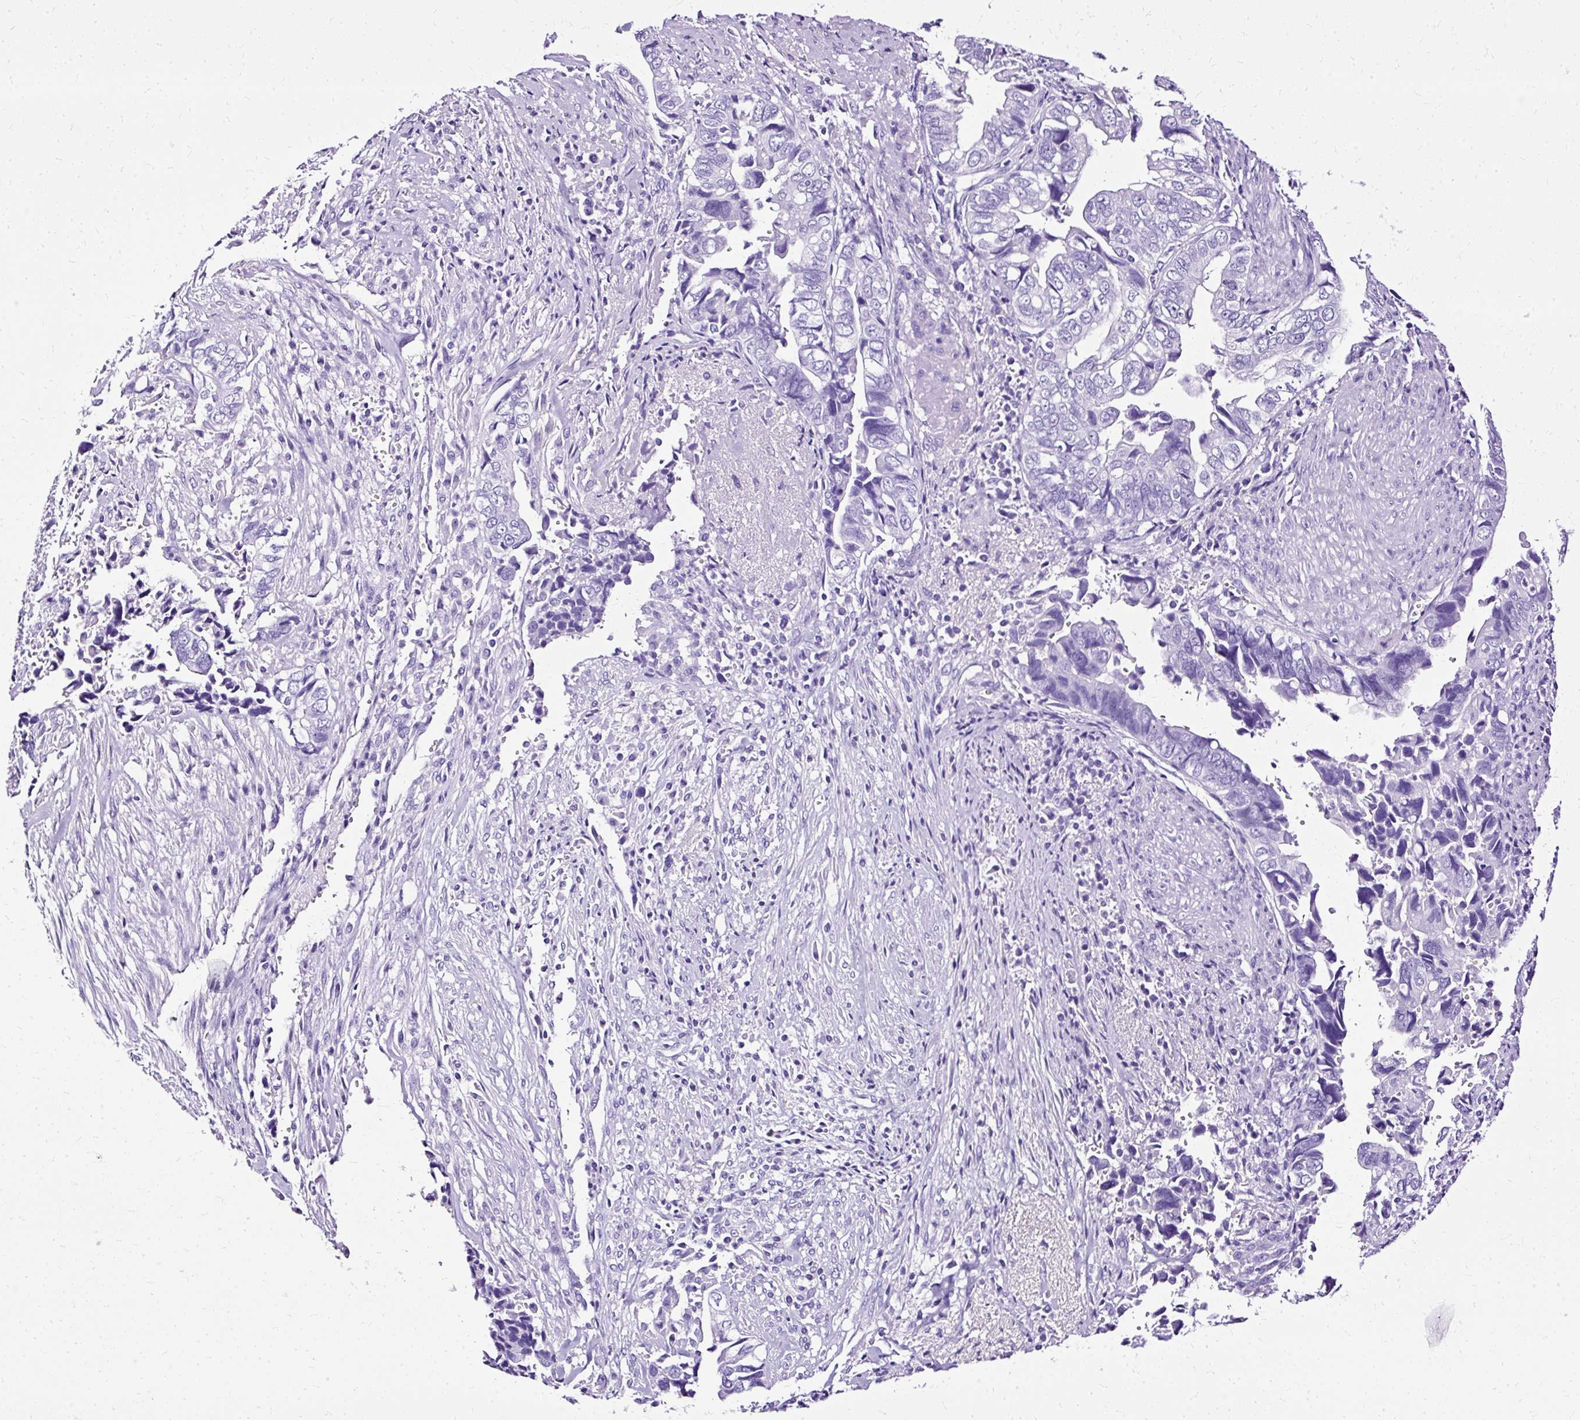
{"staining": {"intensity": "negative", "quantity": "none", "location": "none"}, "tissue": "liver cancer", "cell_type": "Tumor cells", "image_type": "cancer", "snomed": [{"axis": "morphology", "description": "Cholangiocarcinoma"}, {"axis": "topography", "description": "Liver"}], "caption": "High magnification brightfield microscopy of liver cancer (cholangiocarcinoma) stained with DAB (3,3'-diaminobenzidine) (brown) and counterstained with hematoxylin (blue): tumor cells show no significant staining.", "gene": "SLC8A2", "patient": {"sex": "female", "age": 79}}